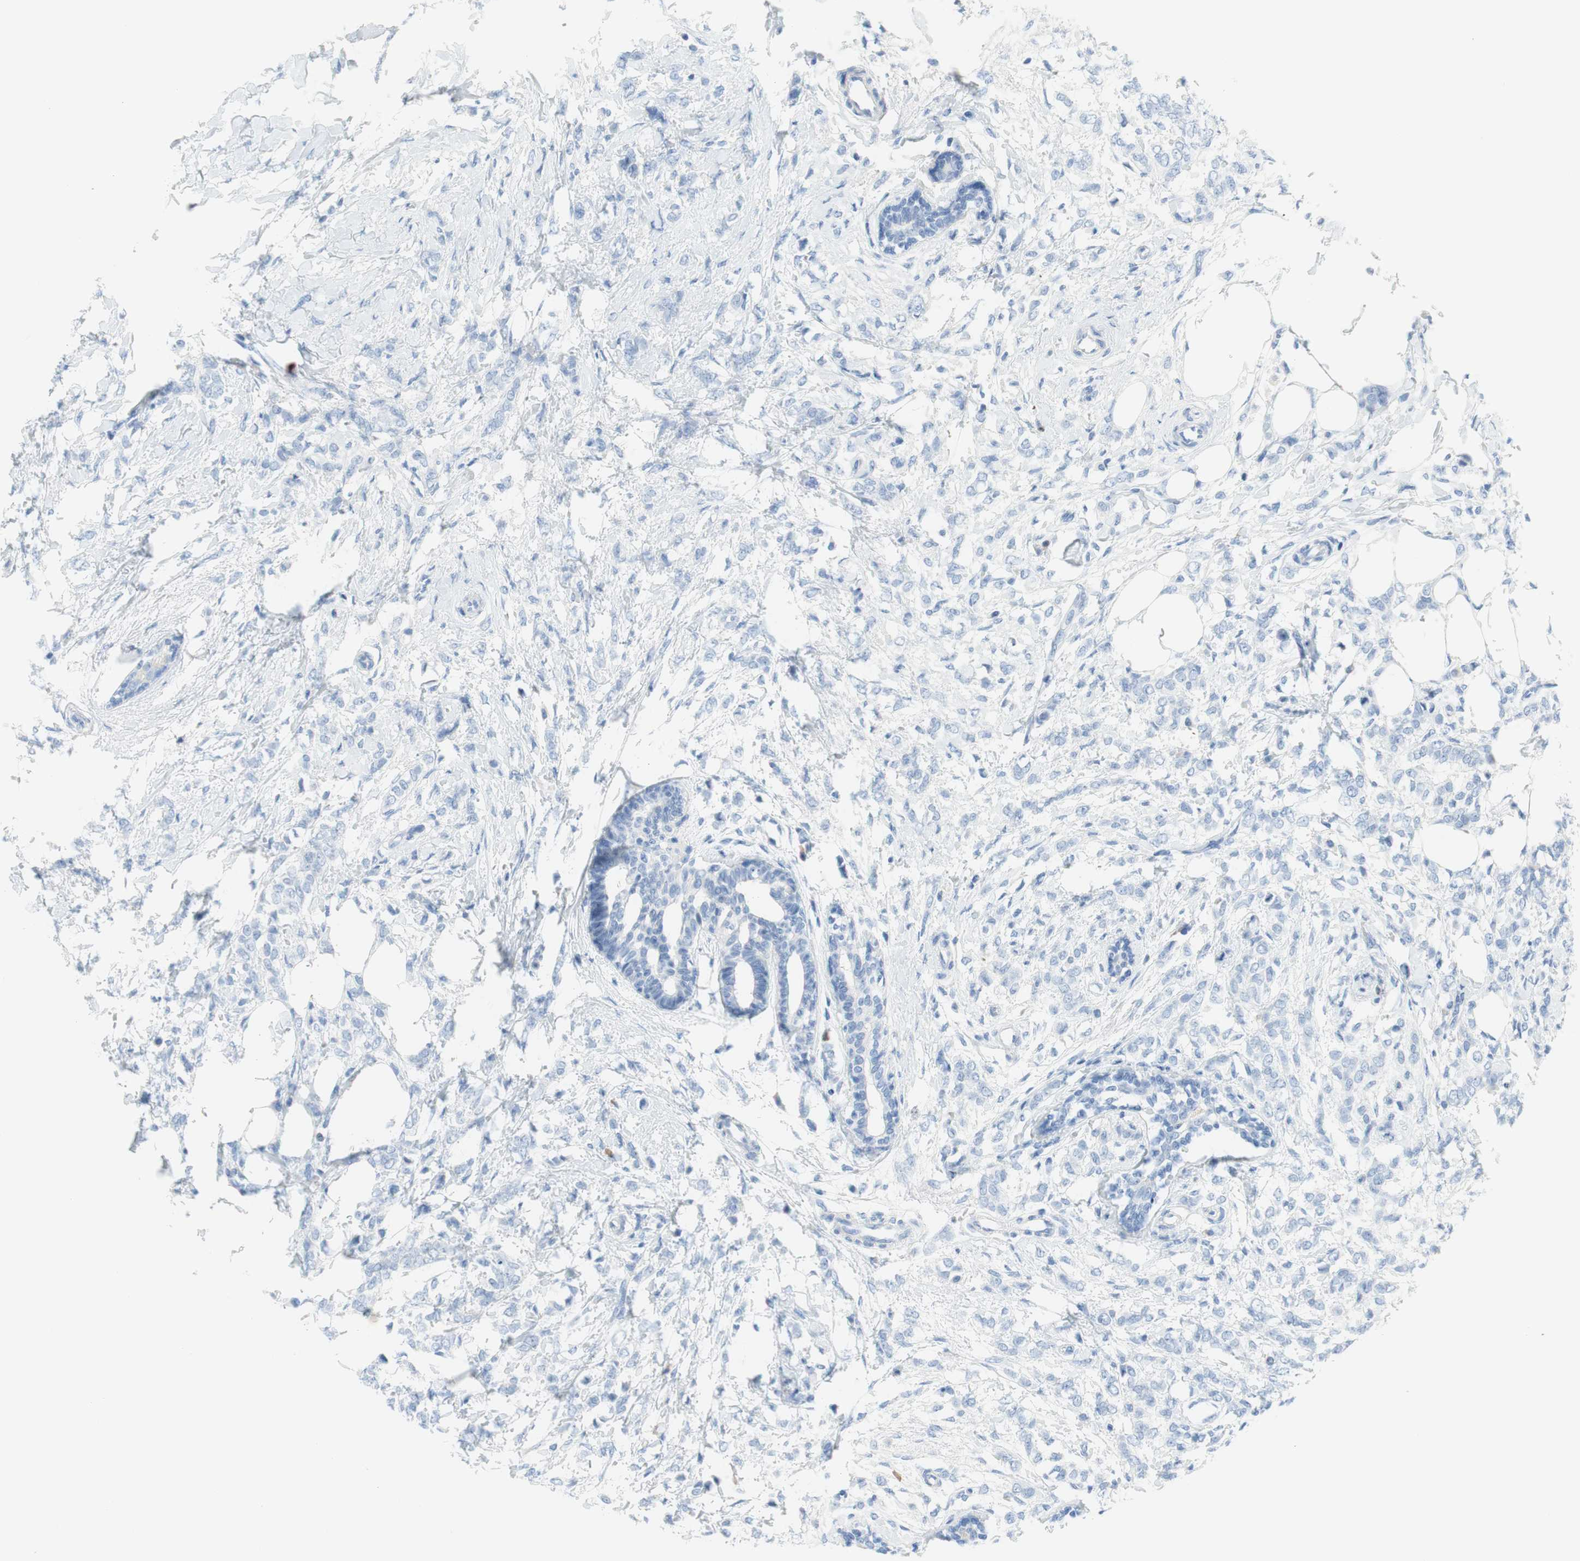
{"staining": {"intensity": "negative", "quantity": "none", "location": "none"}, "tissue": "breast cancer", "cell_type": "Tumor cells", "image_type": "cancer", "snomed": [{"axis": "morphology", "description": "Lobular carcinoma, in situ"}, {"axis": "morphology", "description": "Lobular carcinoma"}, {"axis": "topography", "description": "Breast"}], "caption": "This is an IHC image of breast cancer (lobular carcinoma). There is no staining in tumor cells.", "gene": "MYH1", "patient": {"sex": "female", "age": 41}}